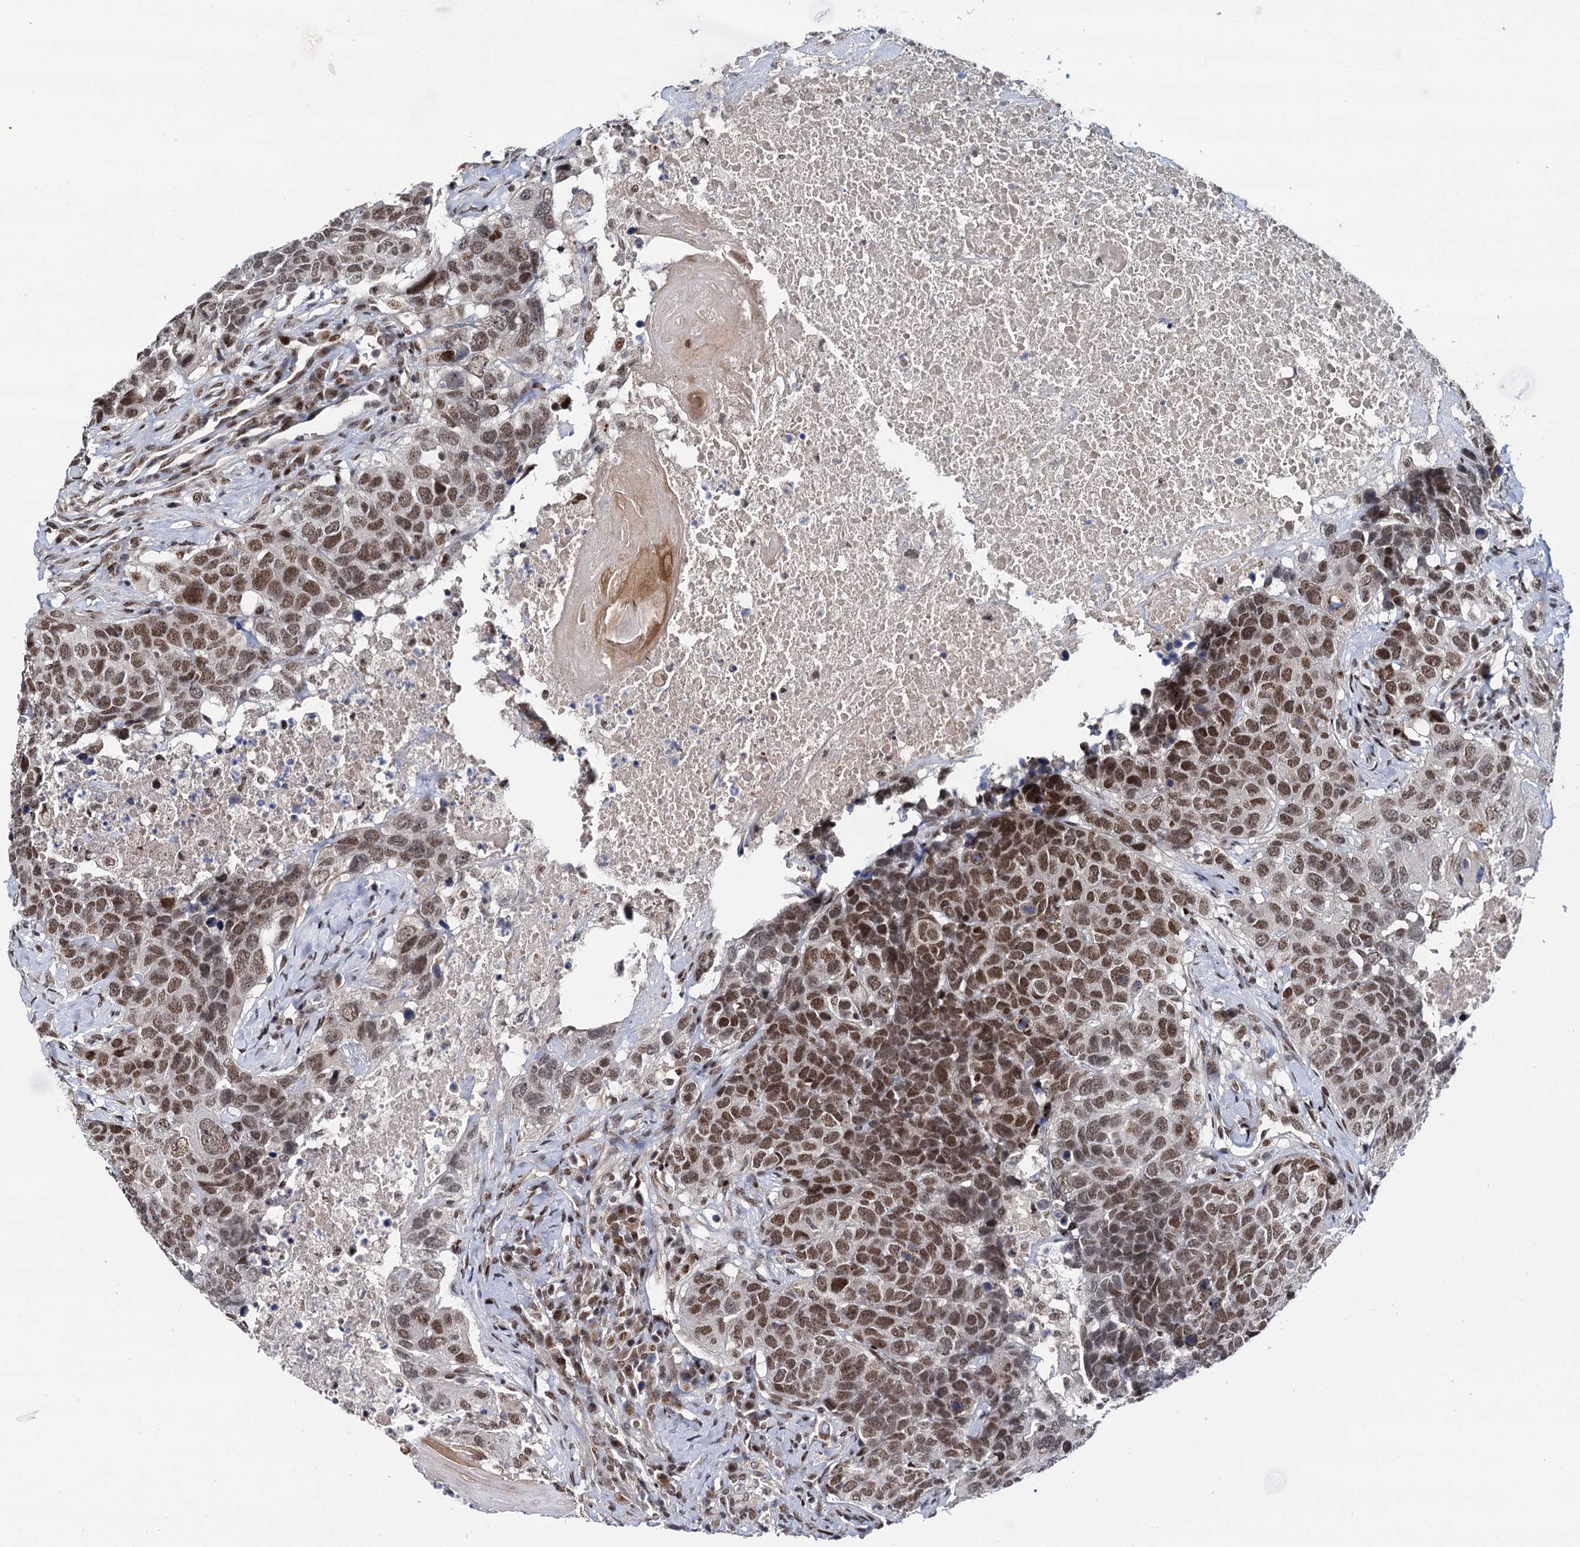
{"staining": {"intensity": "moderate", "quantity": ">75%", "location": "nuclear"}, "tissue": "head and neck cancer", "cell_type": "Tumor cells", "image_type": "cancer", "snomed": [{"axis": "morphology", "description": "Squamous cell carcinoma, NOS"}, {"axis": "topography", "description": "Head-Neck"}], "caption": "Brown immunohistochemical staining in human head and neck cancer (squamous cell carcinoma) exhibits moderate nuclear staining in about >75% of tumor cells.", "gene": "RUFY2", "patient": {"sex": "male", "age": 66}}